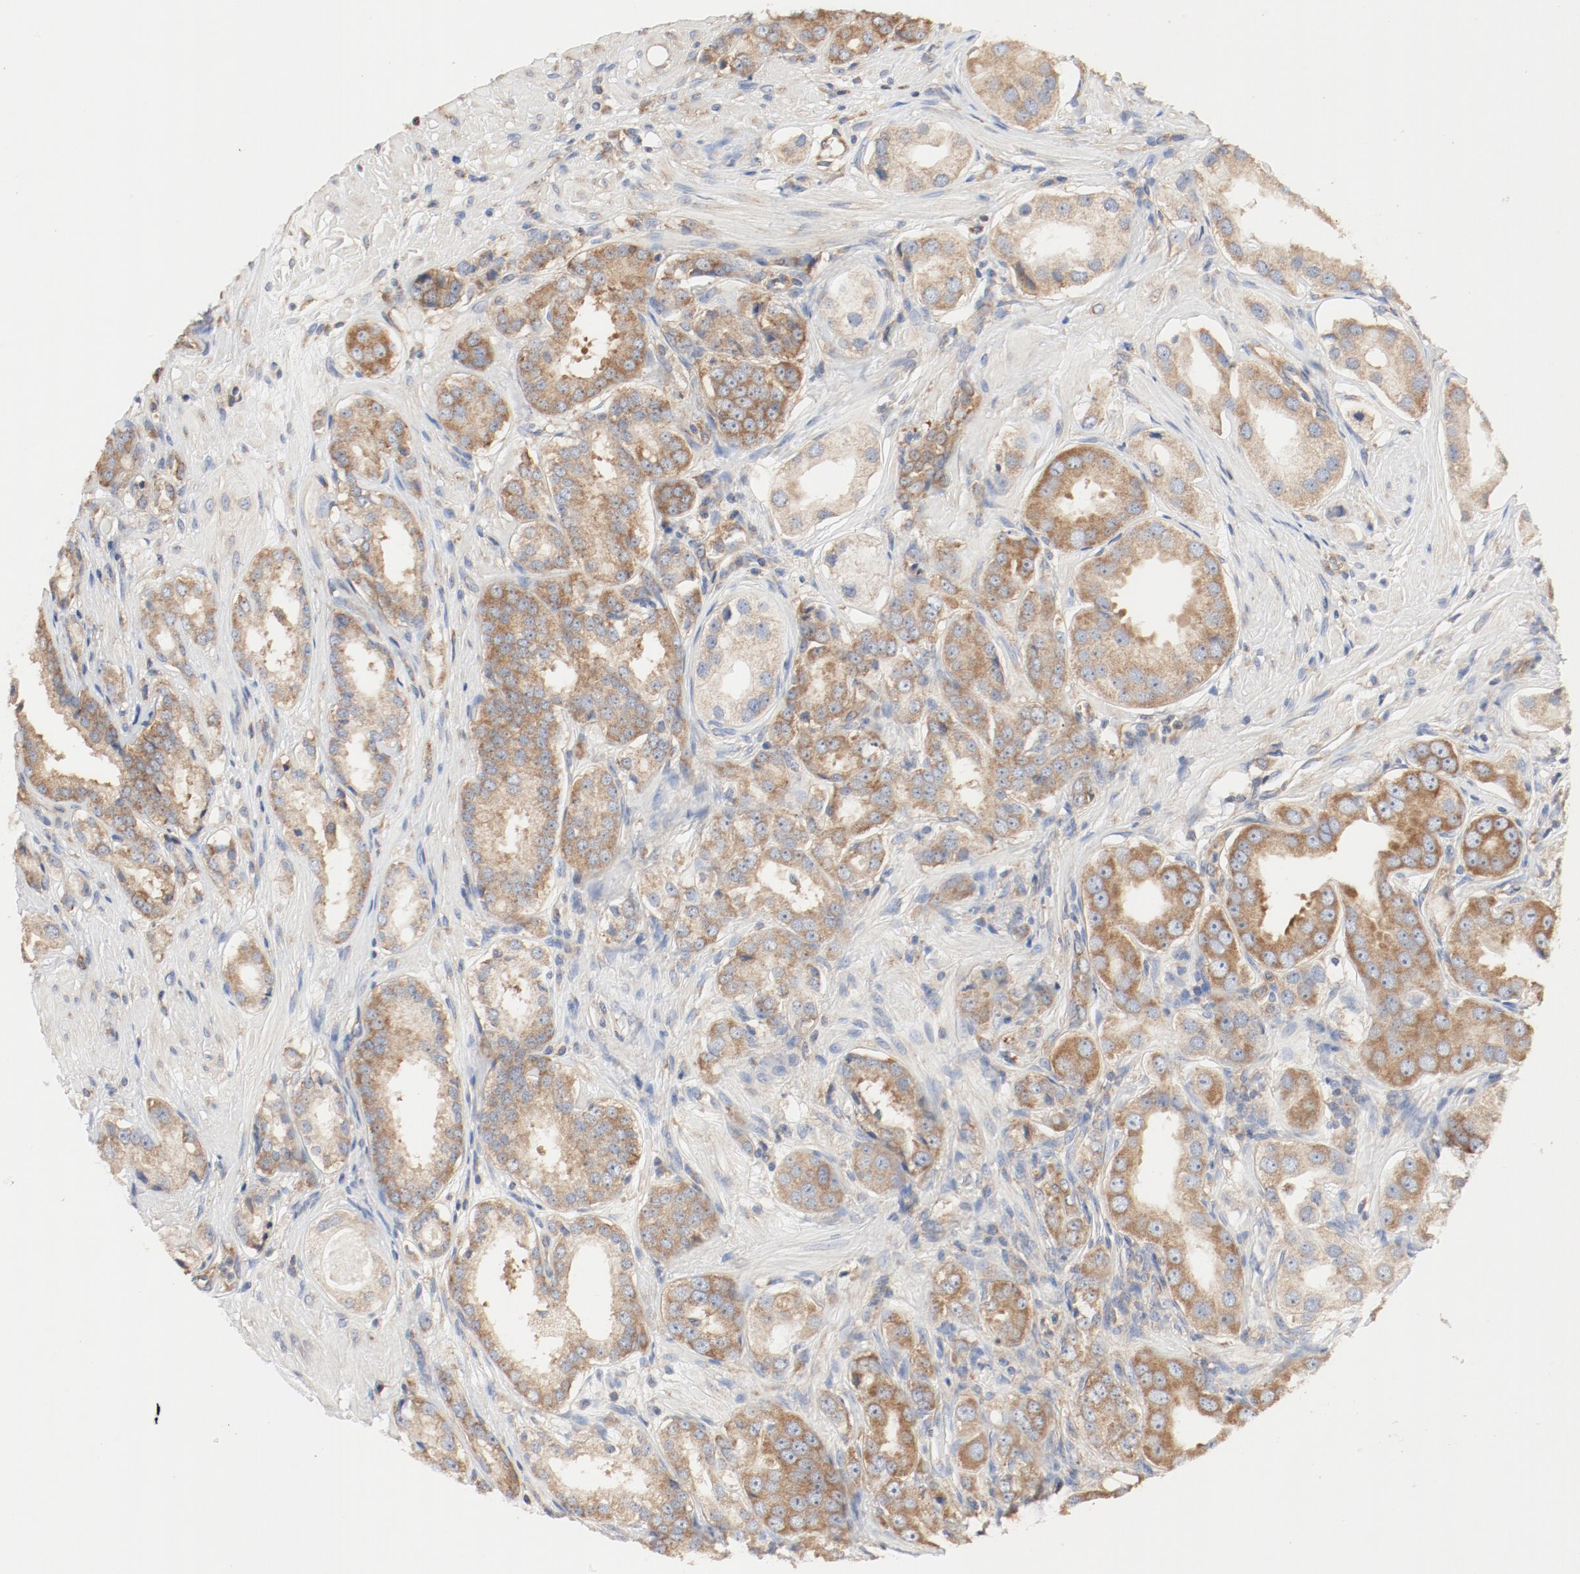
{"staining": {"intensity": "moderate", "quantity": ">75%", "location": "cytoplasmic/membranous"}, "tissue": "prostate cancer", "cell_type": "Tumor cells", "image_type": "cancer", "snomed": [{"axis": "morphology", "description": "Adenocarcinoma, Medium grade"}, {"axis": "topography", "description": "Prostate"}], "caption": "The micrograph shows staining of prostate cancer, revealing moderate cytoplasmic/membranous protein staining (brown color) within tumor cells. Using DAB (brown) and hematoxylin (blue) stains, captured at high magnification using brightfield microscopy.", "gene": "RPS6", "patient": {"sex": "male", "age": 53}}